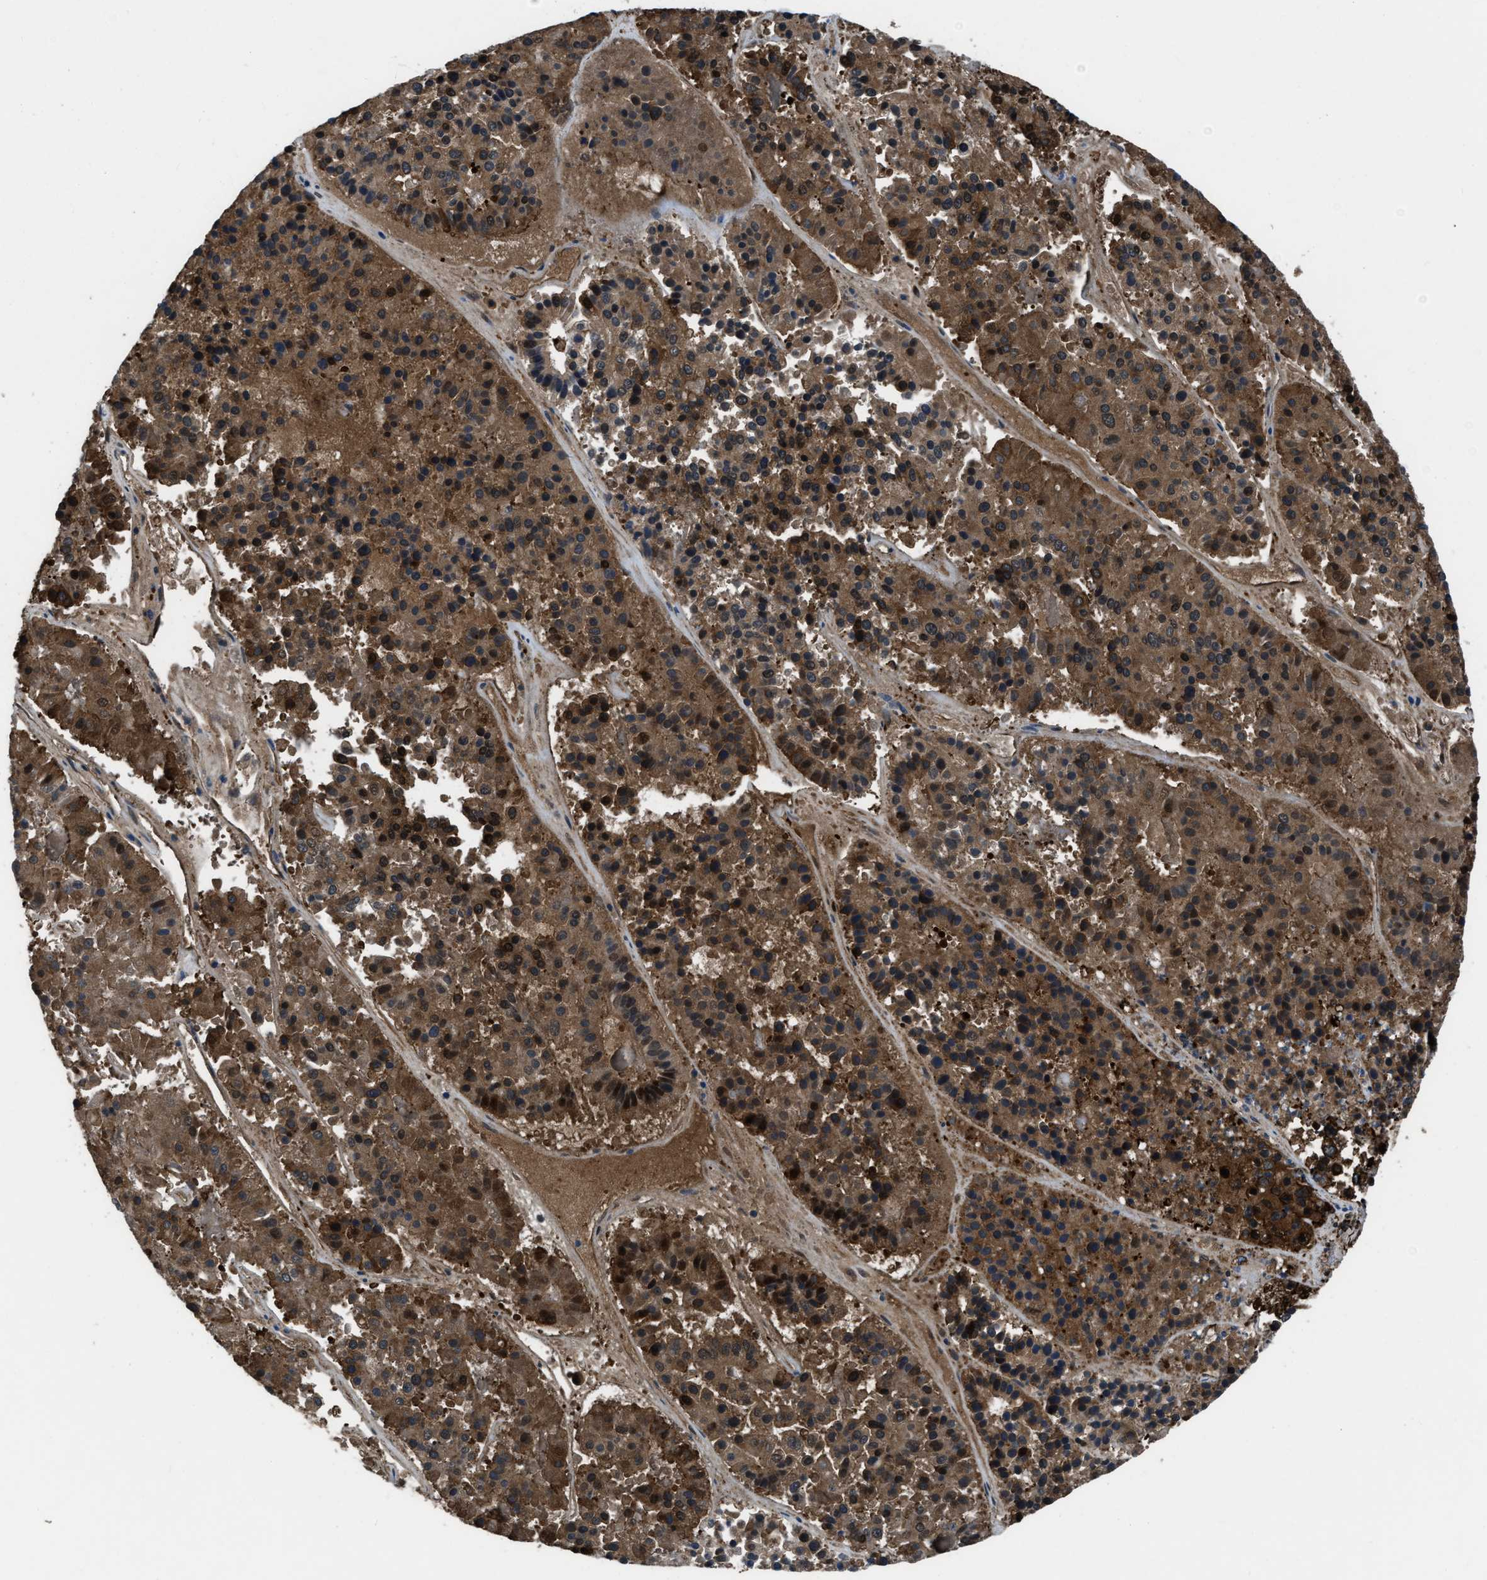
{"staining": {"intensity": "moderate", "quantity": ">75%", "location": "cytoplasmic/membranous,nuclear"}, "tissue": "pancreatic cancer", "cell_type": "Tumor cells", "image_type": "cancer", "snomed": [{"axis": "morphology", "description": "Adenocarcinoma, NOS"}, {"axis": "topography", "description": "Pancreas"}], "caption": "The micrograph reveals a brown stain indicating the presence of a protein in the cytoplasmic/membranous and nuclear of tumor cells in adenocarcinoma (pancreatic).", "gene": "CAPRIN1", "patient": {"sex": "male", "age": 50}}